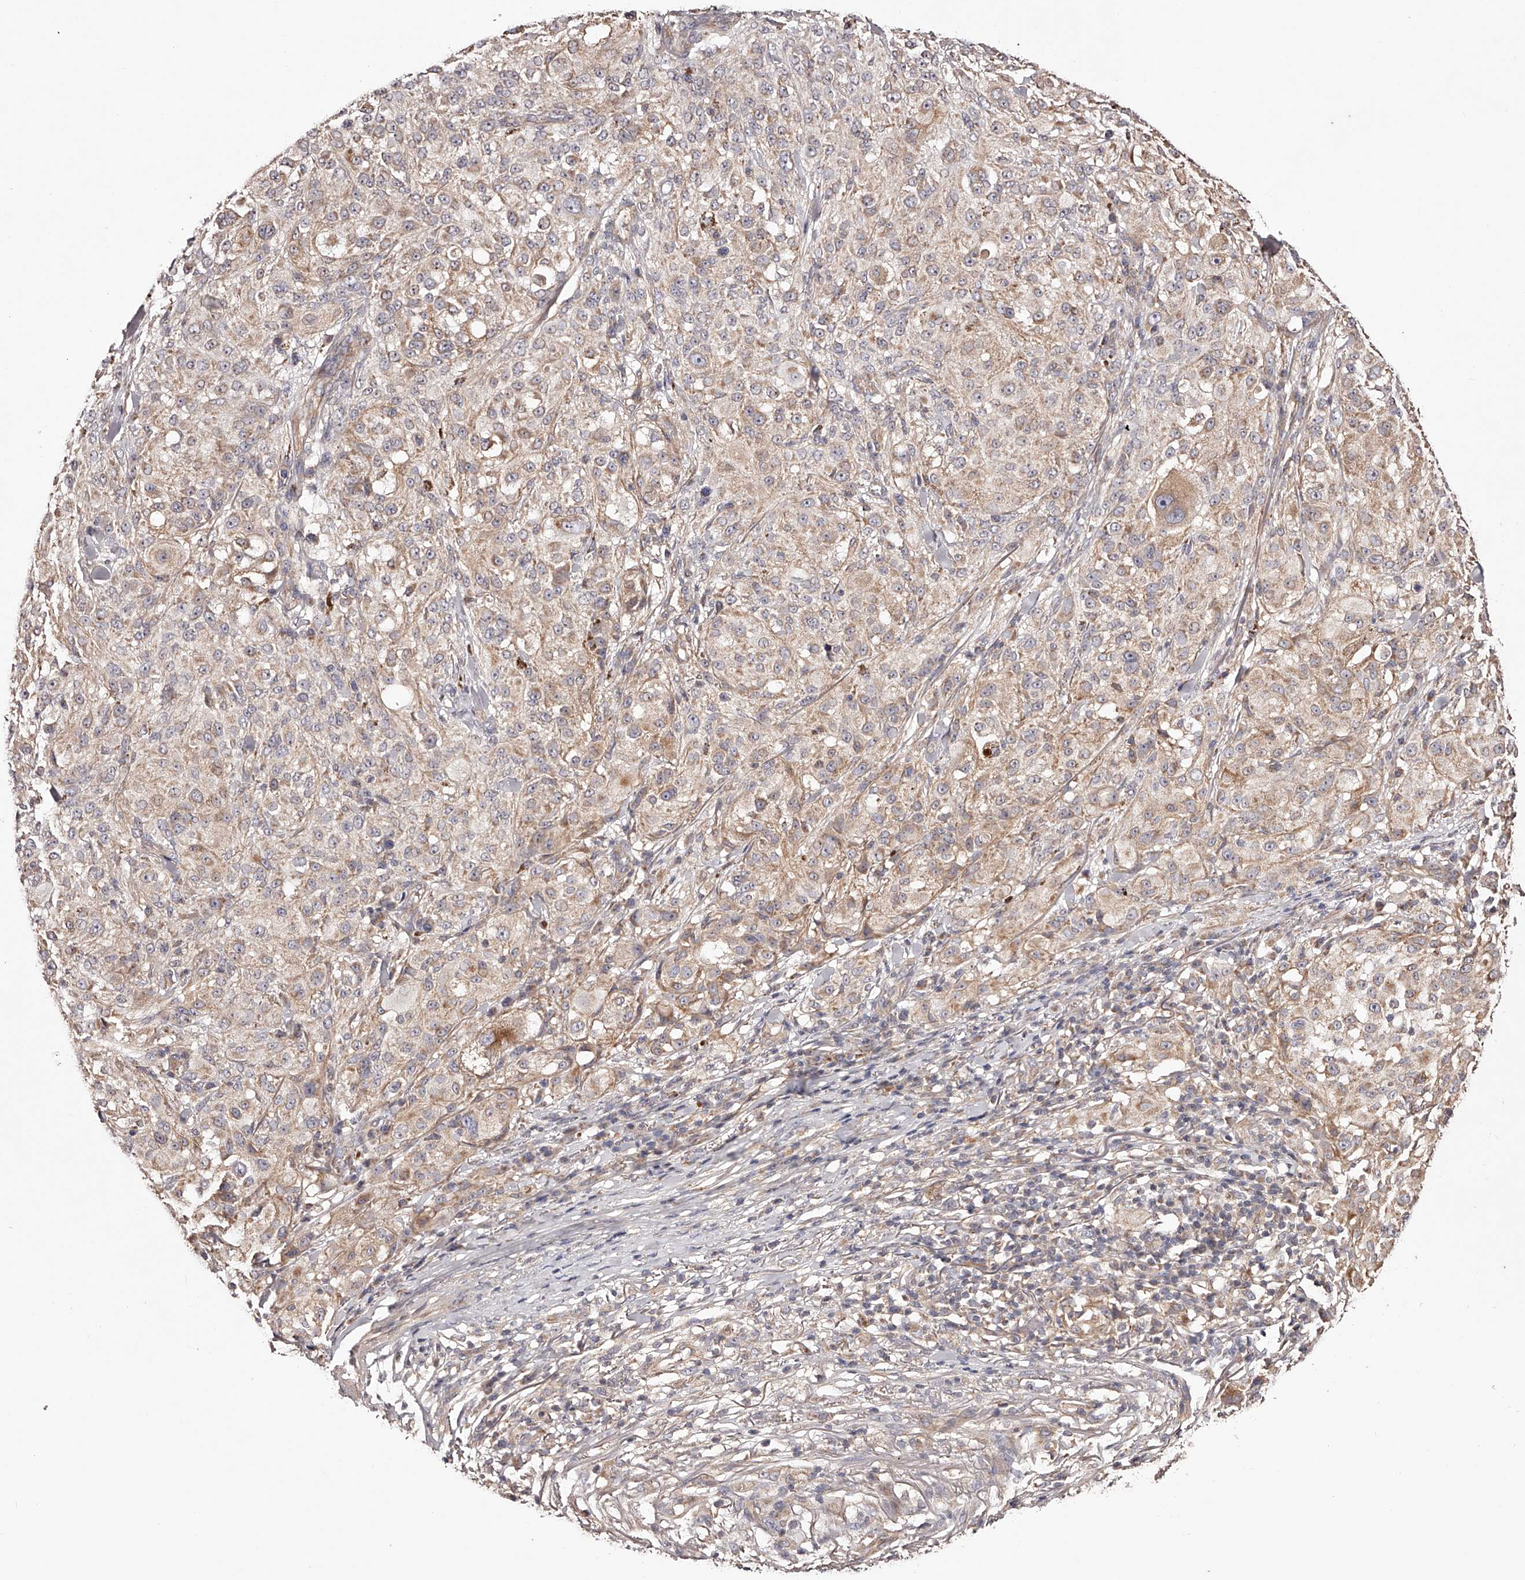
{"staining": {"intensity": "moderate", "quantity": ">75%", "location": "cytoplasmic/membranous"}, "tissue": "melanoma", "cell_type": "Tumor cells", "image_type": "cancer", "snomed": [{"axis": "morphology", "description": "Necrosis, NOS"}, {"axis": "morphology", "description": "Malignant melanoma, NOS"}, {"axis": "topography", "description": "Skin"}], "caption": "An immunohistochemistry (IHC) histopathology image of neoplastic tissue is shown. Protein staining in brown highlights moderate cytoplasmic/membranous positivity in malignant melanoma within tumor cells.", "gene": "USP21", "patient": {"sex": "female", "age": 87}}